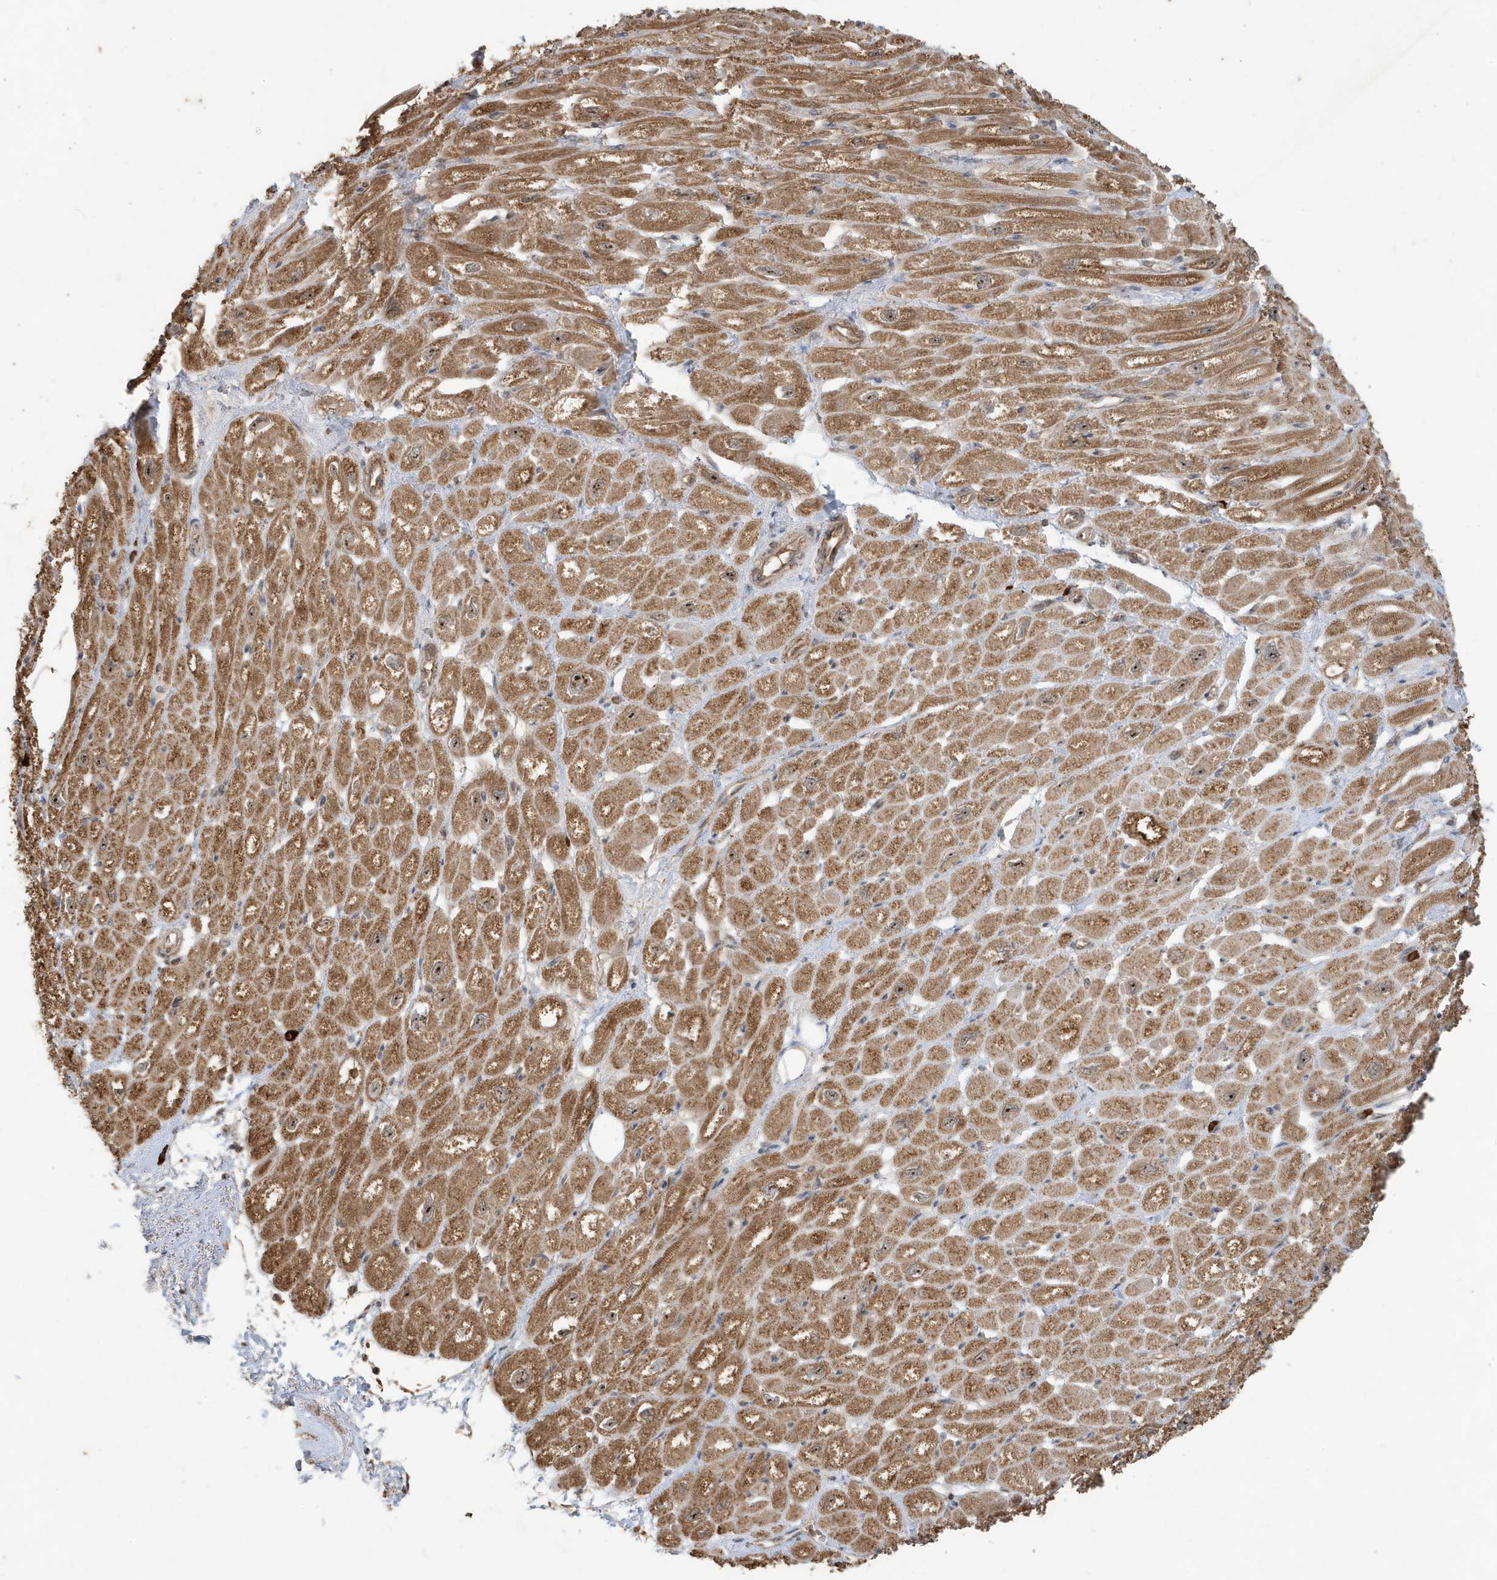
{"staining": {"intensity": "strong", "quantity": ">75%", "location": "cytoplasmic/membranous,nuclear"}, "tissue": "heart muscle", "cell_type": "Cardiomyocytes", "image_type": "normal", "snomed": [{"axis": "morphology", "description": "Normal tissue, NOS"}, {"axis": "topography", "description": "Heart"}], "caption": "The immunohistochemical stain shows strong cytoplasmic/membranous,nuclear positivity in cardiomyocytes of unremarkable heart muscle. The staining was performed using DAB (3,3'-diaminobenzidine) to visualize the protein expression in brown, while the nuclei were stained in blue with hematoxylin (Magnification: 20x).", "gene": "ABCB9", "patient": {"sex": "male", "age": 50}}